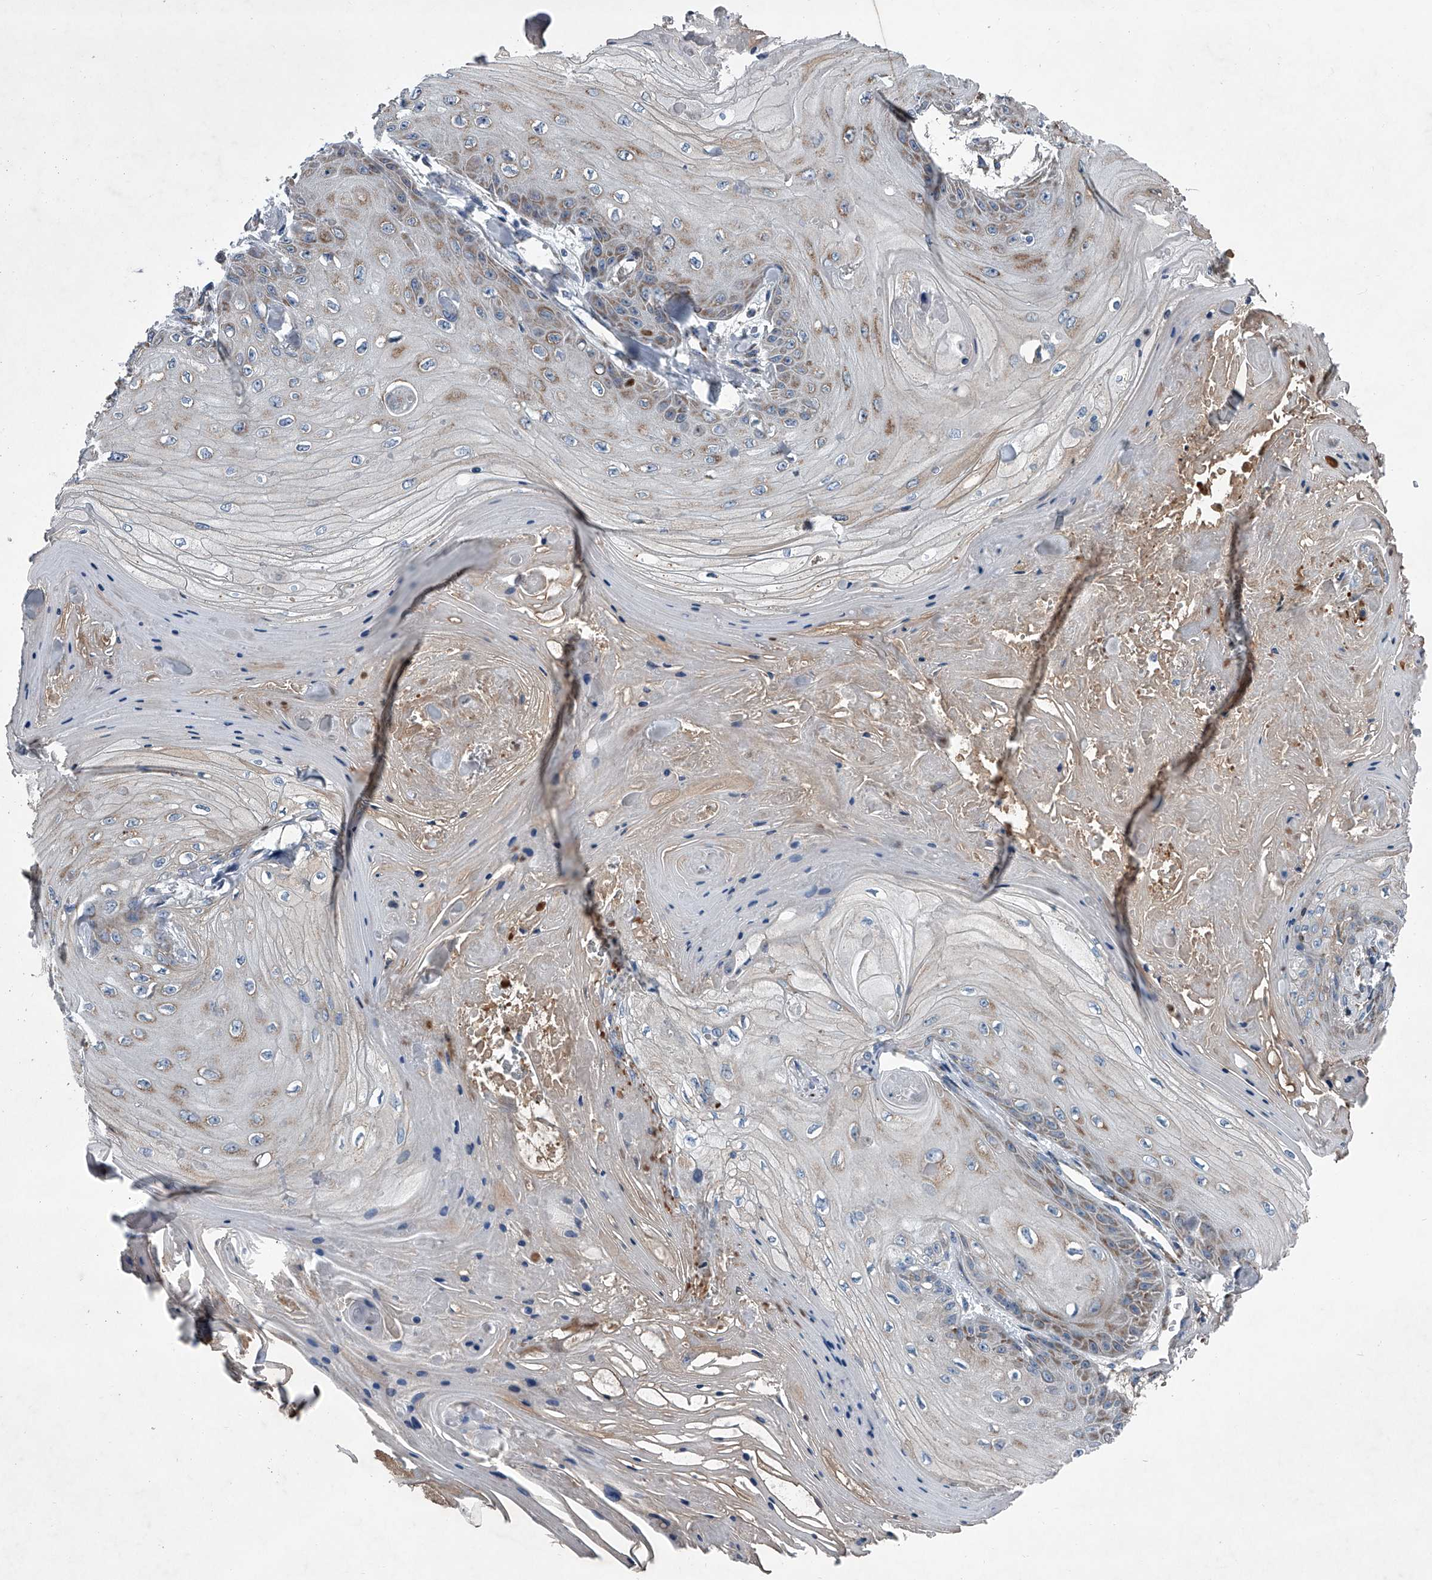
{"staining": {"intensity": "moderate", "quantity": "<25%", "location": "cytoplasmic/membranous"}, "tissue": "skin cancer", "cell_type": "Tumor cells", "image_type": "cancer", "snomed": [{"axis": "morphology", "description": "Squamous cell carcinoma, NOS"}, {"axis": "topography", "description": "Skin"}], "caption": "IHC micrograph of human skin cancer stained for a protein (brown), which displays low levels of moderate cytoplasmic/membranous expression in about <25% of tumor cells.", "gene": "ABCG1", "patient": {"sex": "male", "age": 74}}